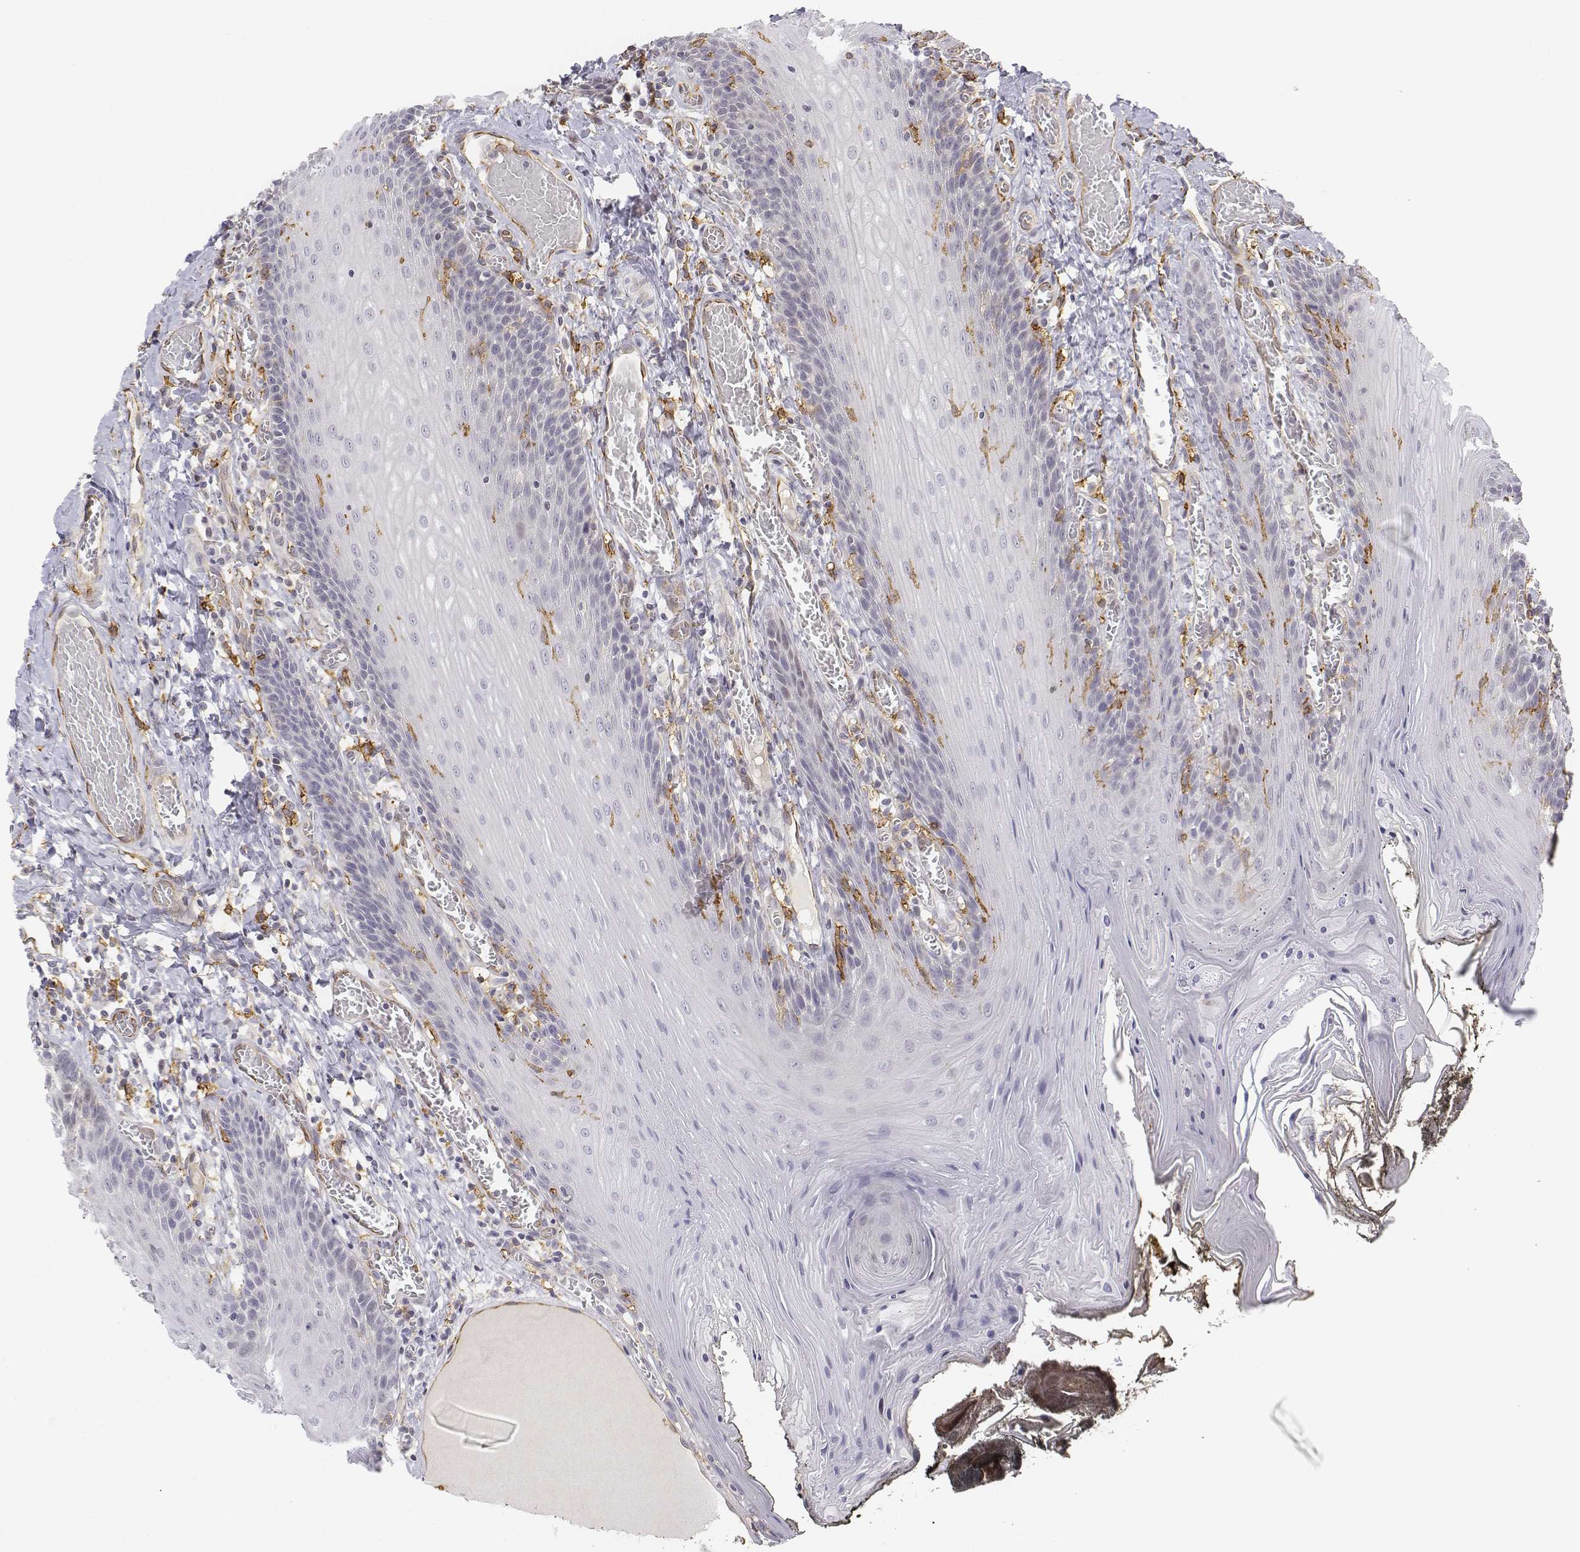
{"staining": {"intensity": "negative", "quantity": "none", "location": "none"}, "tissue": "oral mucosa", "cell_type": "Squamous epithelial cells", "image_type": "normal", "snomed": [{"axis": "morphology", "description": "Normal tissue, NOS"}, {"axis": "topography", "description": "Oral tissue"}], "caption": "Squamous epithelial cells are negative for brown protein staining in benign oral mucosa.", "gene": "CD14", "patient": {"sex": "male", "age": 9}}